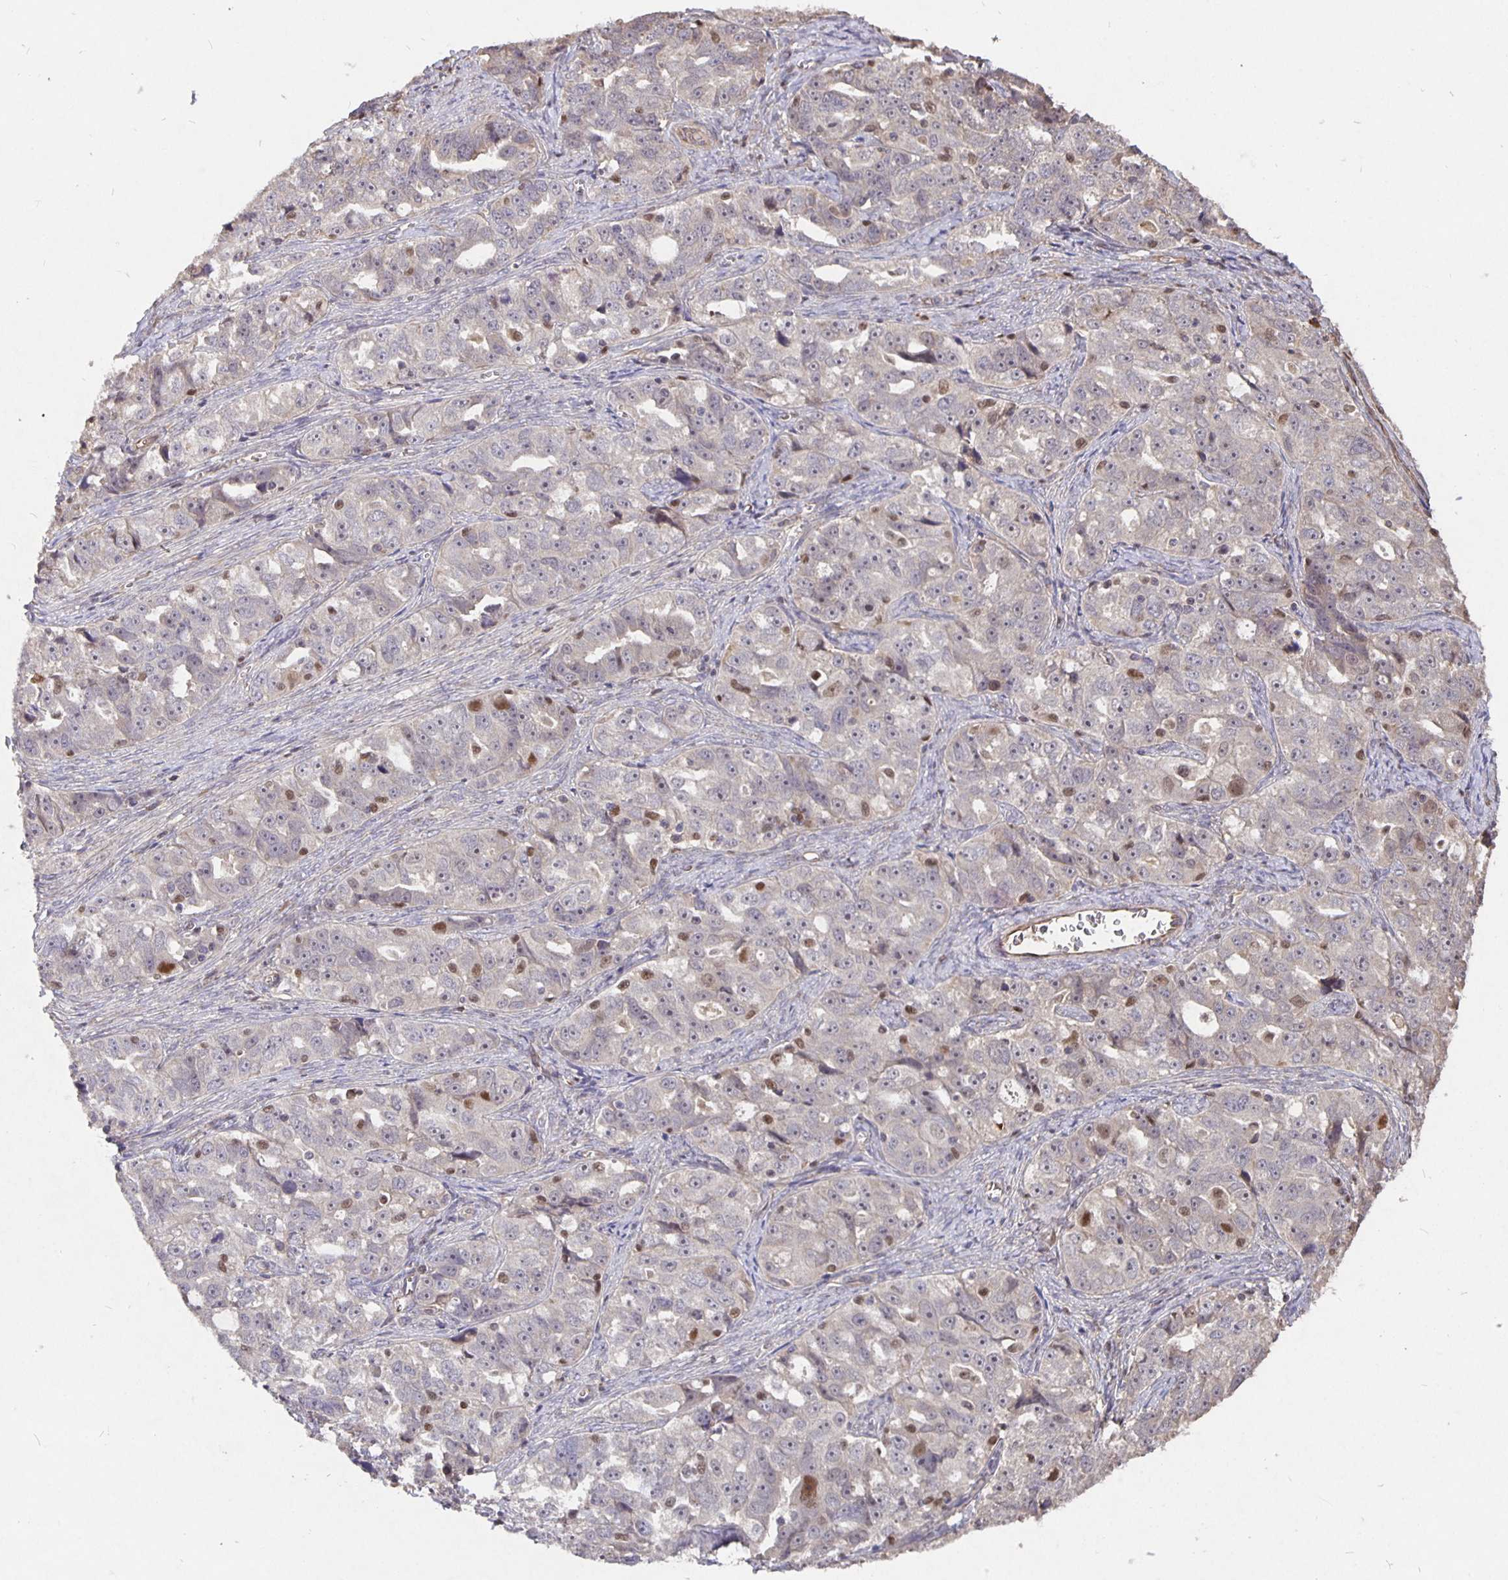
{"staining": {"intensity": "negative", "quantity": "none", "location": "none"}, "tissue": "ovarian cancer", "cell_type": "Tumor cells", "image_type": "cancer", "snomed": [{"axis": "morphology", "description": "Cystadenocarcinoma, serous, NOS"}, {"axis": "topography", "description": "Ovary"}], "caption": "This is an immunohistochemistry (IHC) histopathology image of human serous cystadenocarcinoma (ovarian). There is no positivity in tumor cells.", "gene": "NOG", "patient": {"sex": "female", "age": 51}}